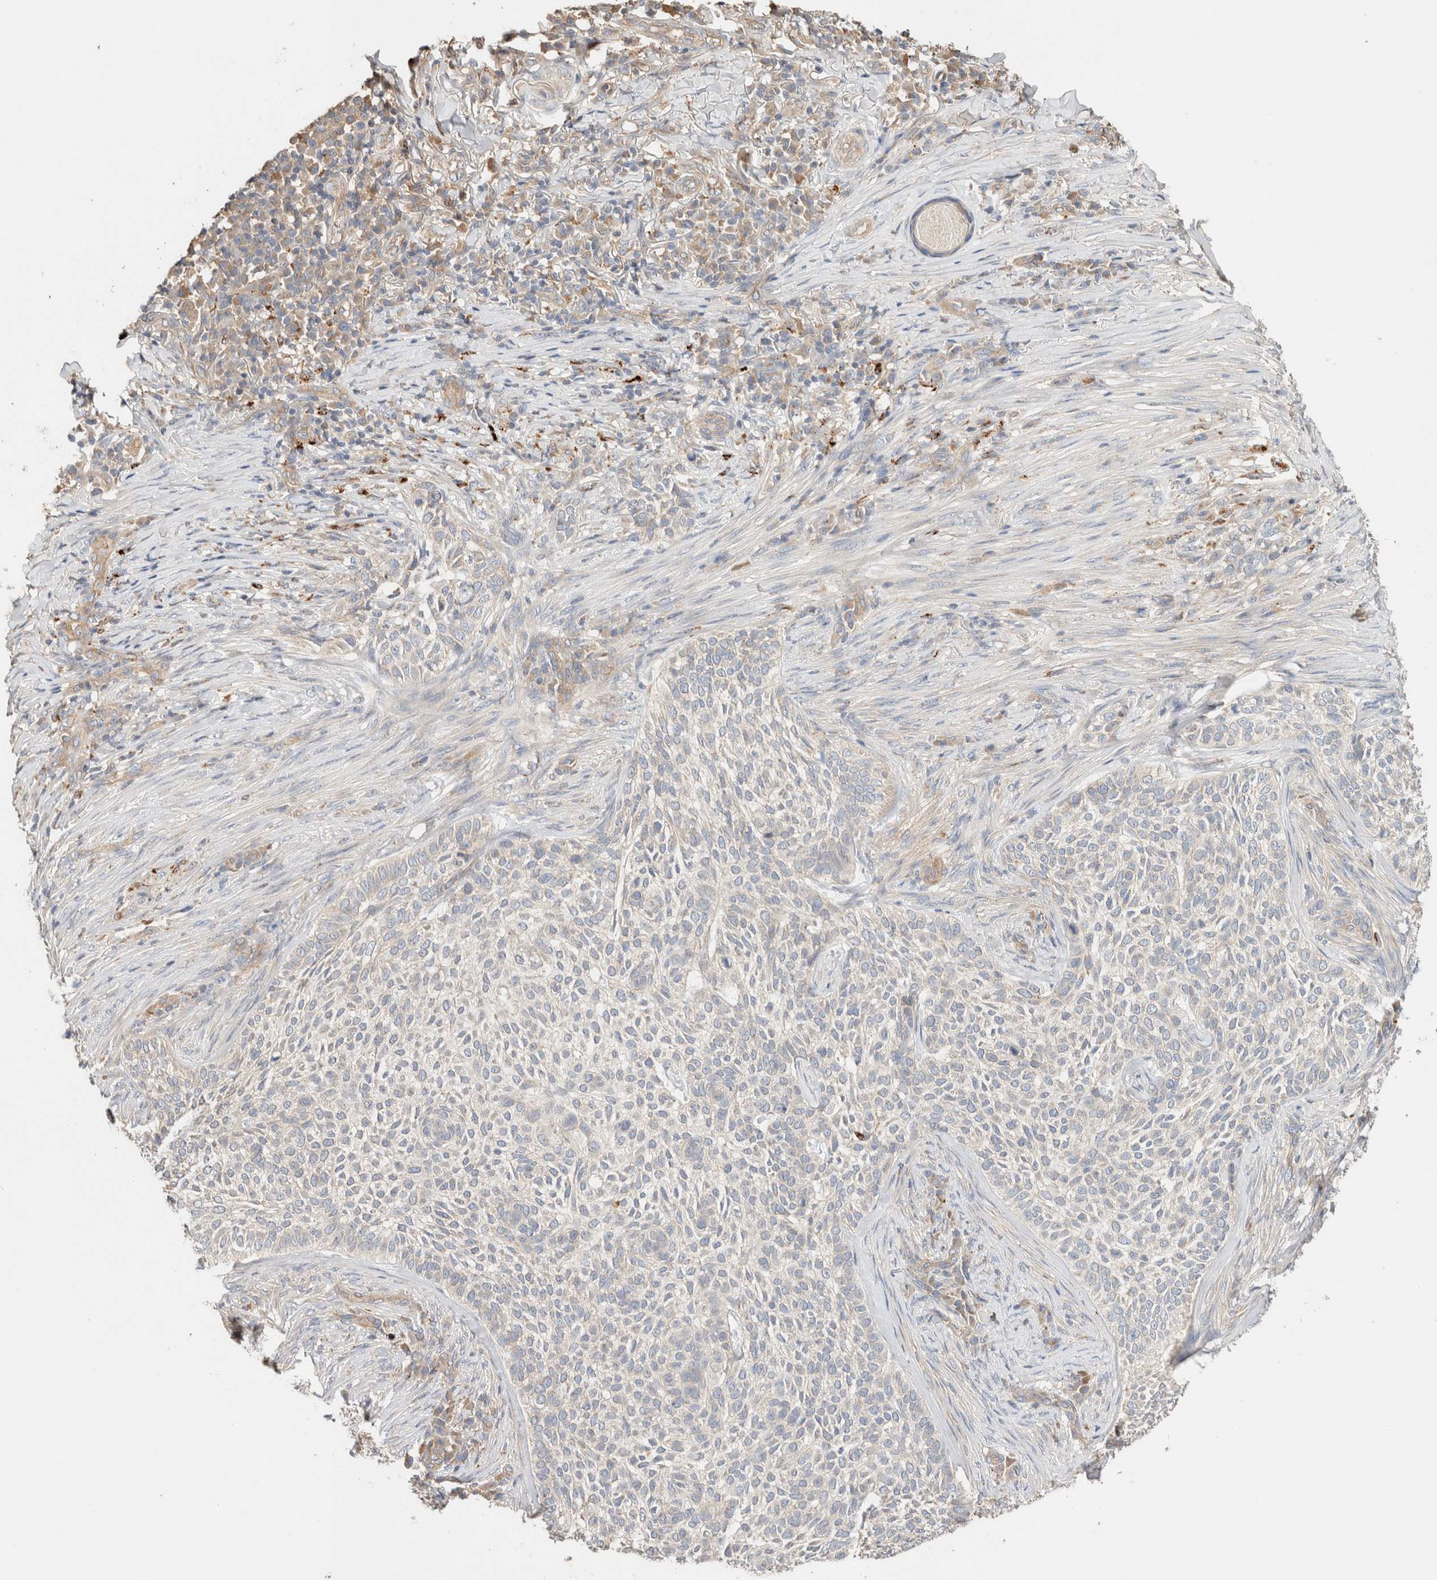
{"staining": {"intensity": "weak", "quantity": "<25%", "location": "cytoplasmic/membranous"}, "tissue": "skin cancer", "cell_type": "Tumor cells", "image_type": "cancer", "snomed": [{"axis": "morphology", "description": "Basal cell carcinoma"}, {"axis": "topography", "description": "Skin"}], "caption": "High power microscopy photomicrograph of an immunohistochemistry photomicrograph of skin basal cell carcinoma, revealing no significant expression in tumor cells.", "gene": "B3GNTL1", "patient": {"sex": "female", "age": 64}}